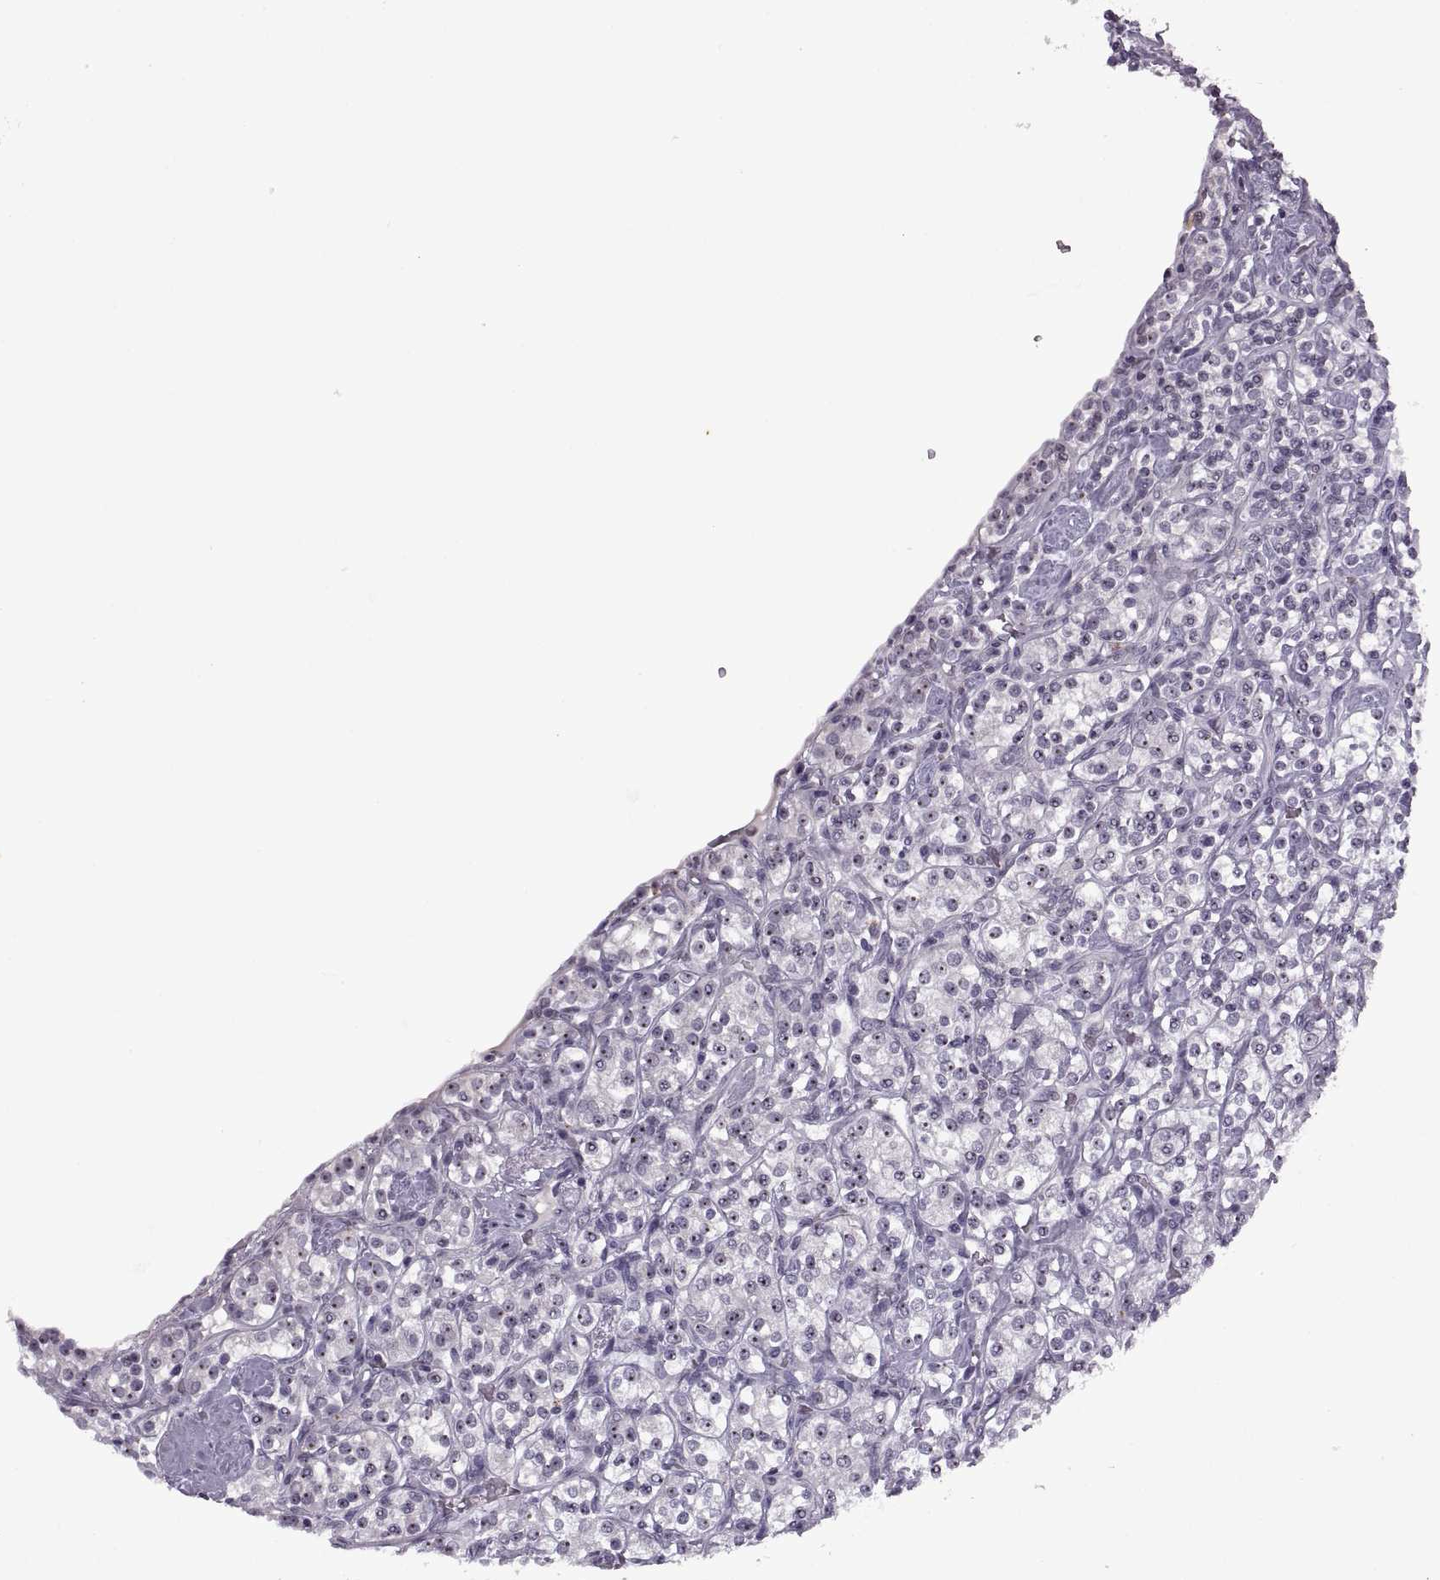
{"staining": {"intensity": "strong", "quantity": ">75%", "location": "nuclear"}, "tissue": "renal cancer", "cell_type": "Tumor cells", "image_type": "cancer", "snomed": [{"axis": "morphology", "description": "Adenocarcinoma, NOS"}, {"axis": "topography", "description": "Kidney"}], "caption": "A high-resolution histopathology image shows immunohistochemistry (IHC) staining of renal cancer, which displays strong nuclear expression in about >75% of tumor cells.", "gene": "SINHCAF", "patient": {"sex": "male", "age": 77}}